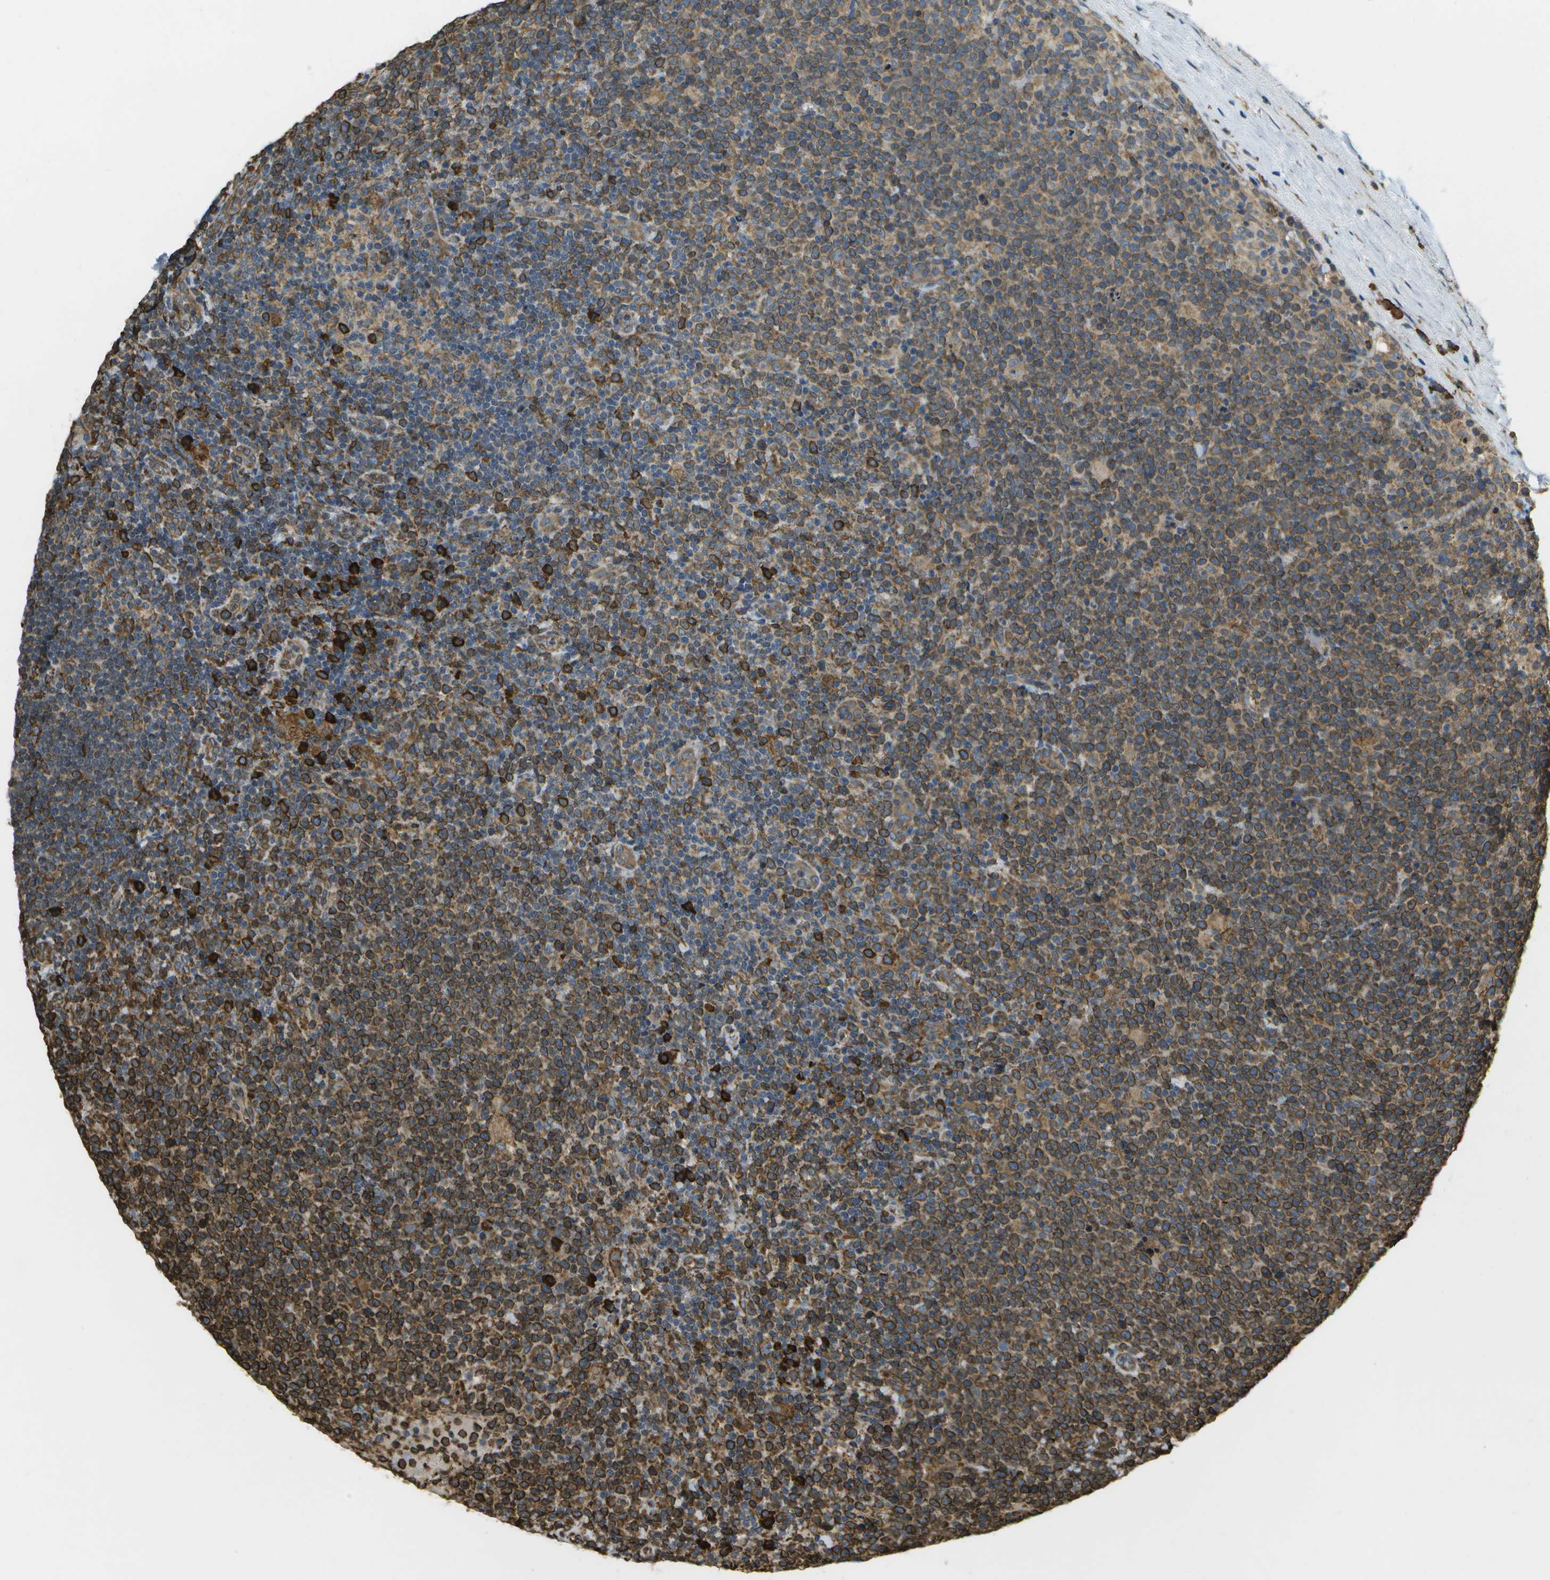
{"staining": {"intensity": "moderate", "quantity": "25%-75%", "location": "cytoplasmic/membranous"}, "tissue": "lymphoma", "cell_type": "Tumor cells", "image_type": "cancer", "snomed": [{"axis": "morphology", "description": "Malignant lymphoma, non-Hodgkin's type, High grade"}, {"axis": "topography", "description": "Lymph node"}], "caption": "The photomicrograph exhibits staining of lymphoma, revealing moderate cytoplasmic/membranous protein positivity (brown color) within tumor cells.", "gene": "PDIA4", "patient": {"sex": "male", "age": 61}}